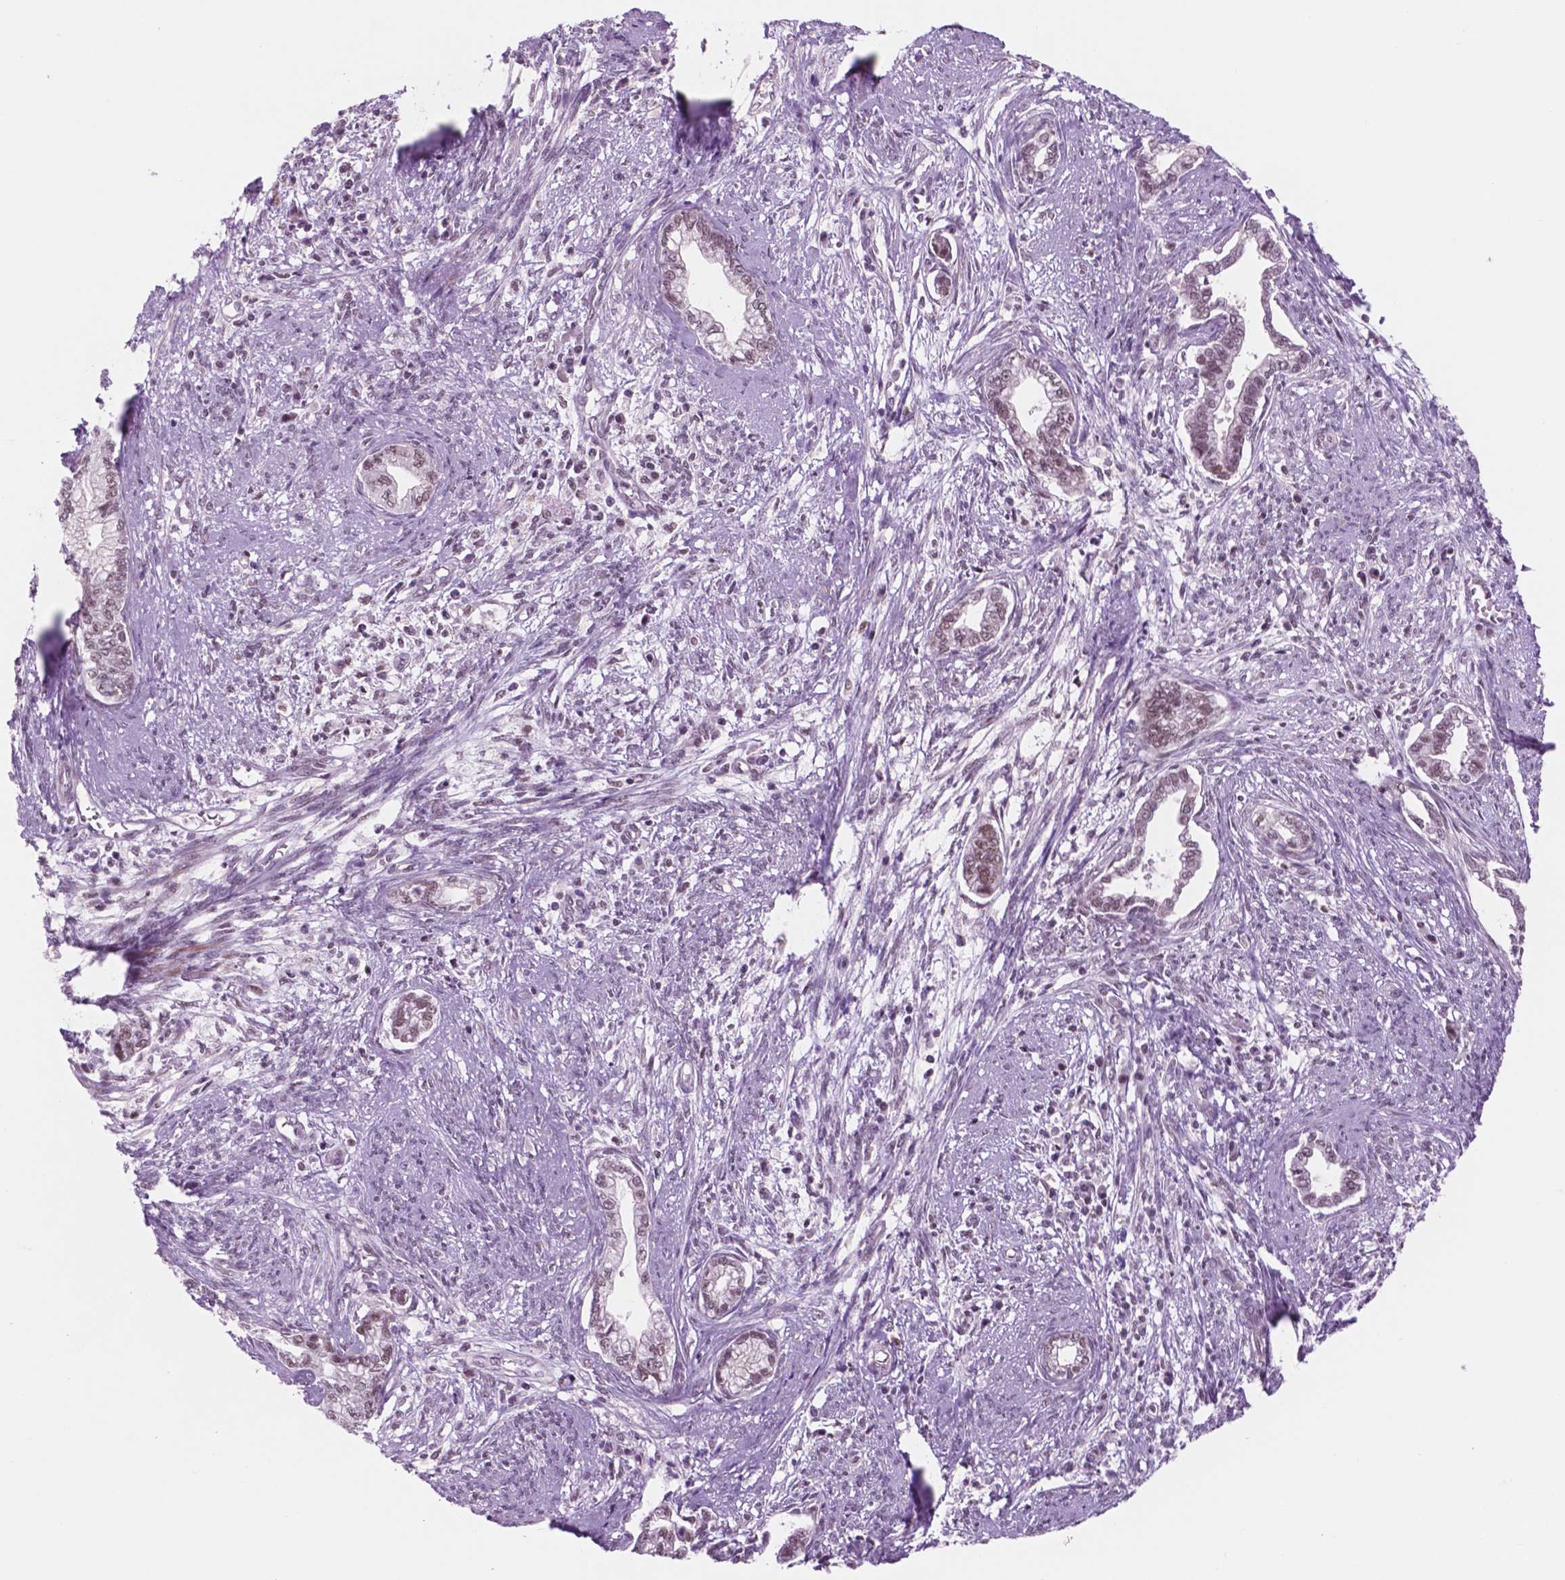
{"staining": {"intensity": "weak", "quantity": "25%-75%", "location": "nuclear"}, "tissue": "cervical cancer", "cell_type": "Tumor cells", "image_type": "cancer", "snomed": [{"axis": "morphology", "description": "Adenocarcinoma, NOS"}, {"axis": "topography", "description": "Cervix"}], "caption": "Protein staining displays weak nuclear staining in approximately 25%-75% of tumor cells in cervical cancer (adenocarcinoma).", "gene": "CTR9", "patient": {"sex": "female", "age": 62}}